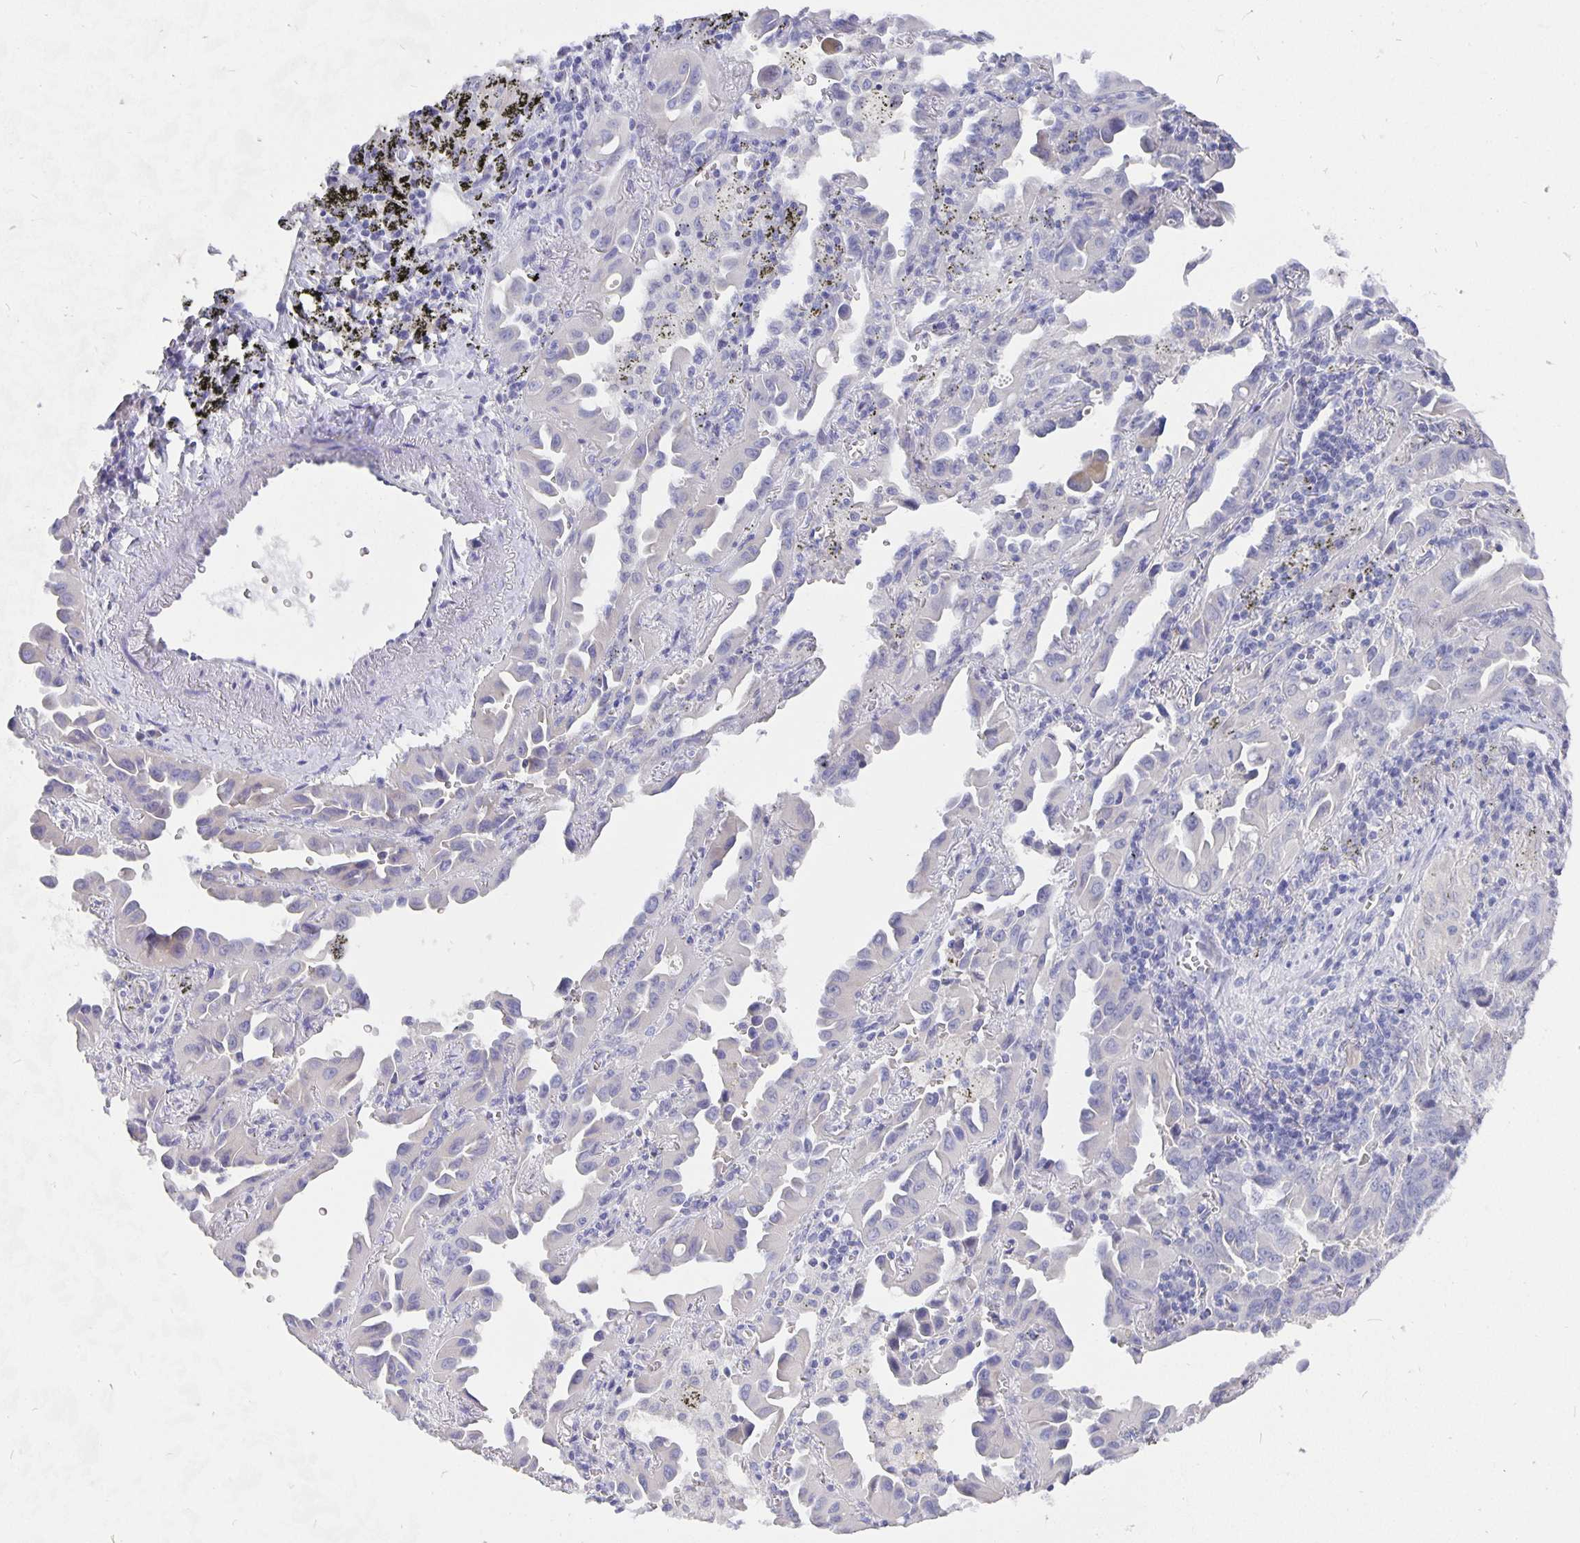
{"staining": {"intensity": "negative", "quantity": "none", "location": "none"}, "tissue": "lung cancer", "cell_type": "Tumor cells", "image_type": "cancer", "snomed": [{"axis": "morphology", "description": "Adenocarcinoma, NOS"}, {"axis": "topography", "description": "Lung"}], "caption": "Tumor cells show no significant protein staining in adenocarcinoma (lung).", "gene": "CFAP74", "patient": {"sex": "male", "age": 68}}